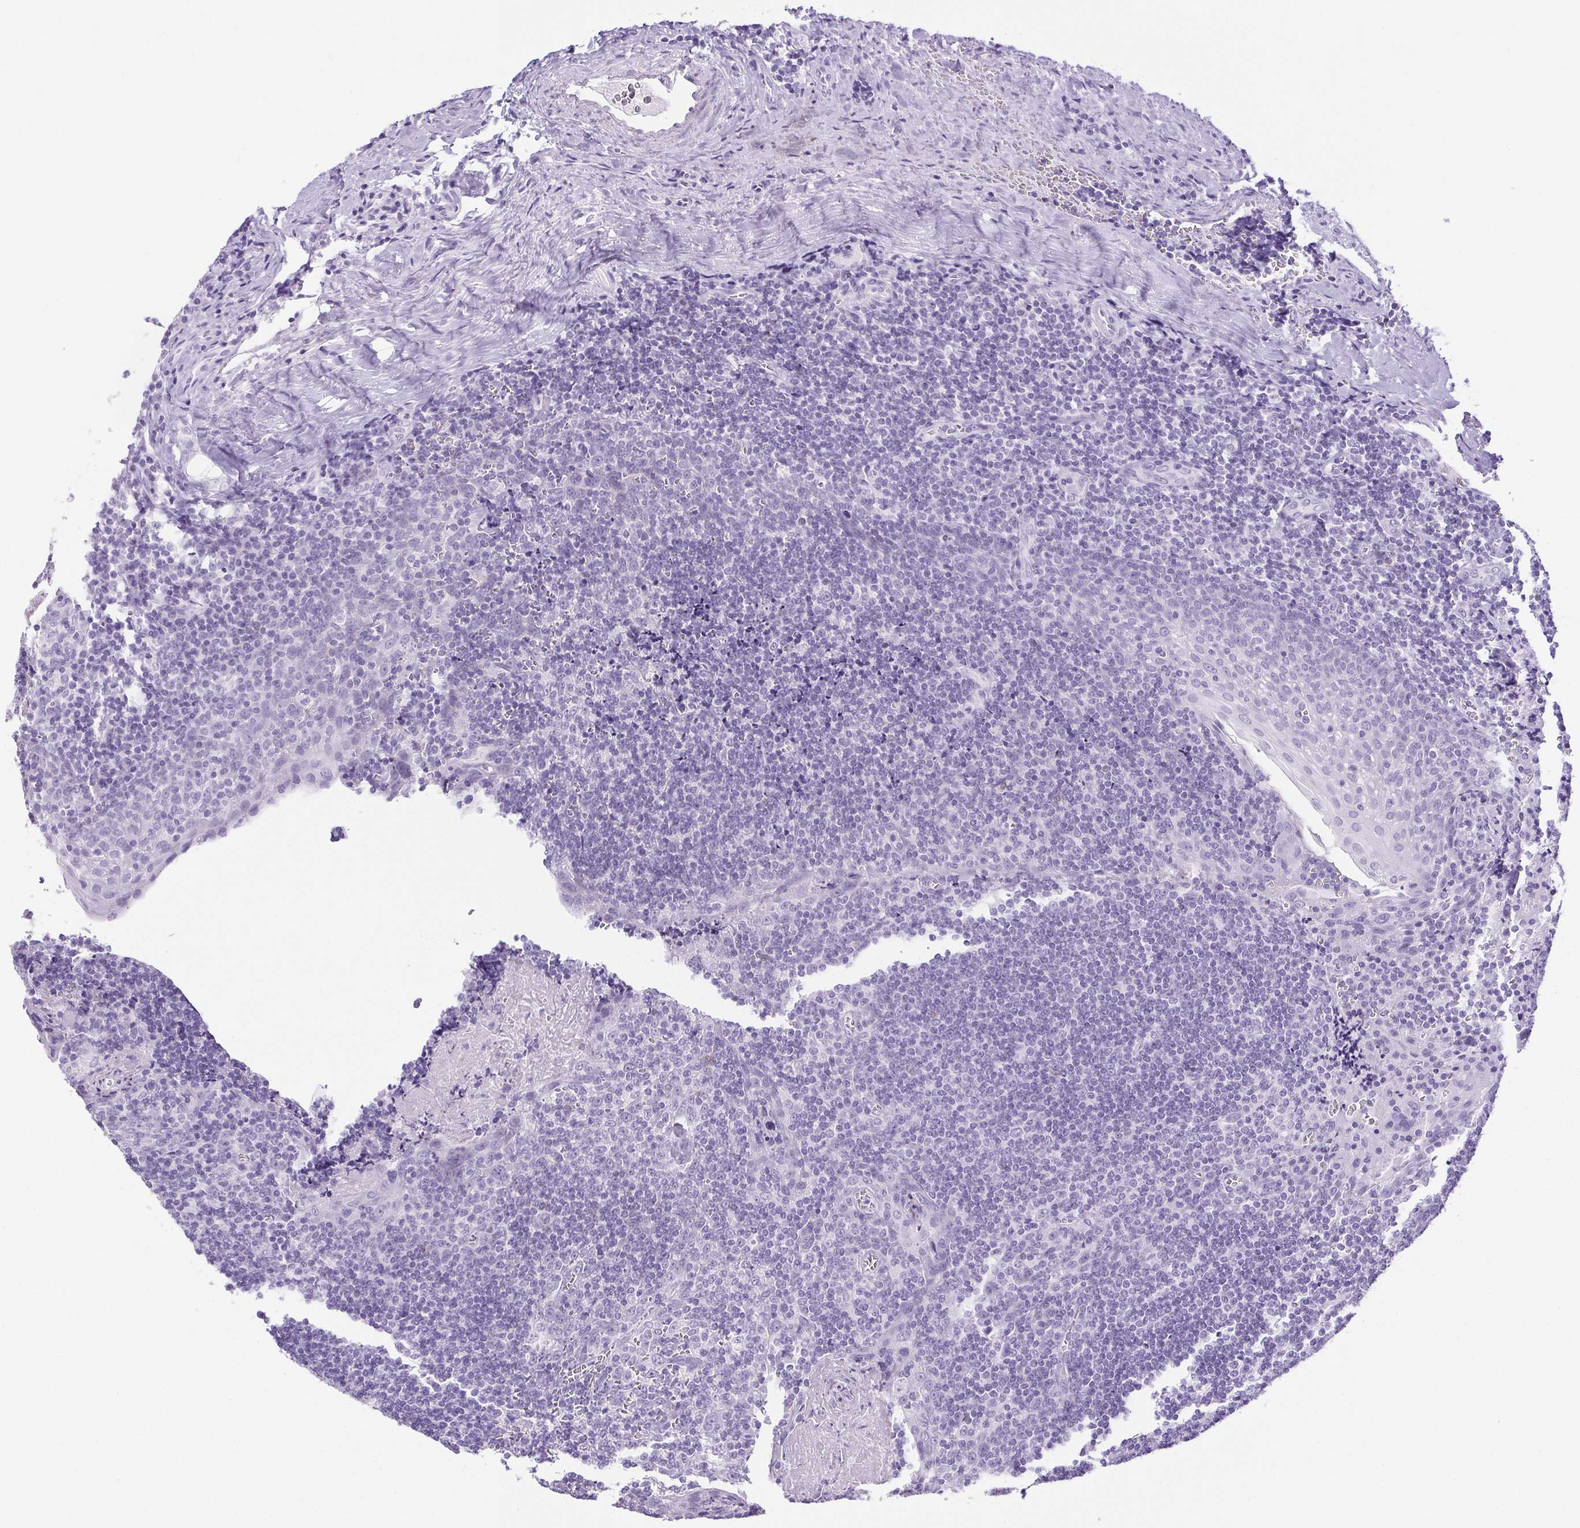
{"staining": {"intensity": "negative", "quantity": "none", "location": "none"}, "tissue": "tonsil", "cell_type": "Germinal center cells", "image_type": "normal", "snomed": [{"axis": "morphology", "description": "Normal tissue, NOS"}, {"axis": "morphology", "description": "Inflammation, NOS"}, {"axis": "topography", "description": "Tonsil"}], "caption": "Protein analysis of benign tonsil exhibits no significant staining in germinal center cells.", "gene": "HLA", "patient": {"sex": "female", "age": 31}}